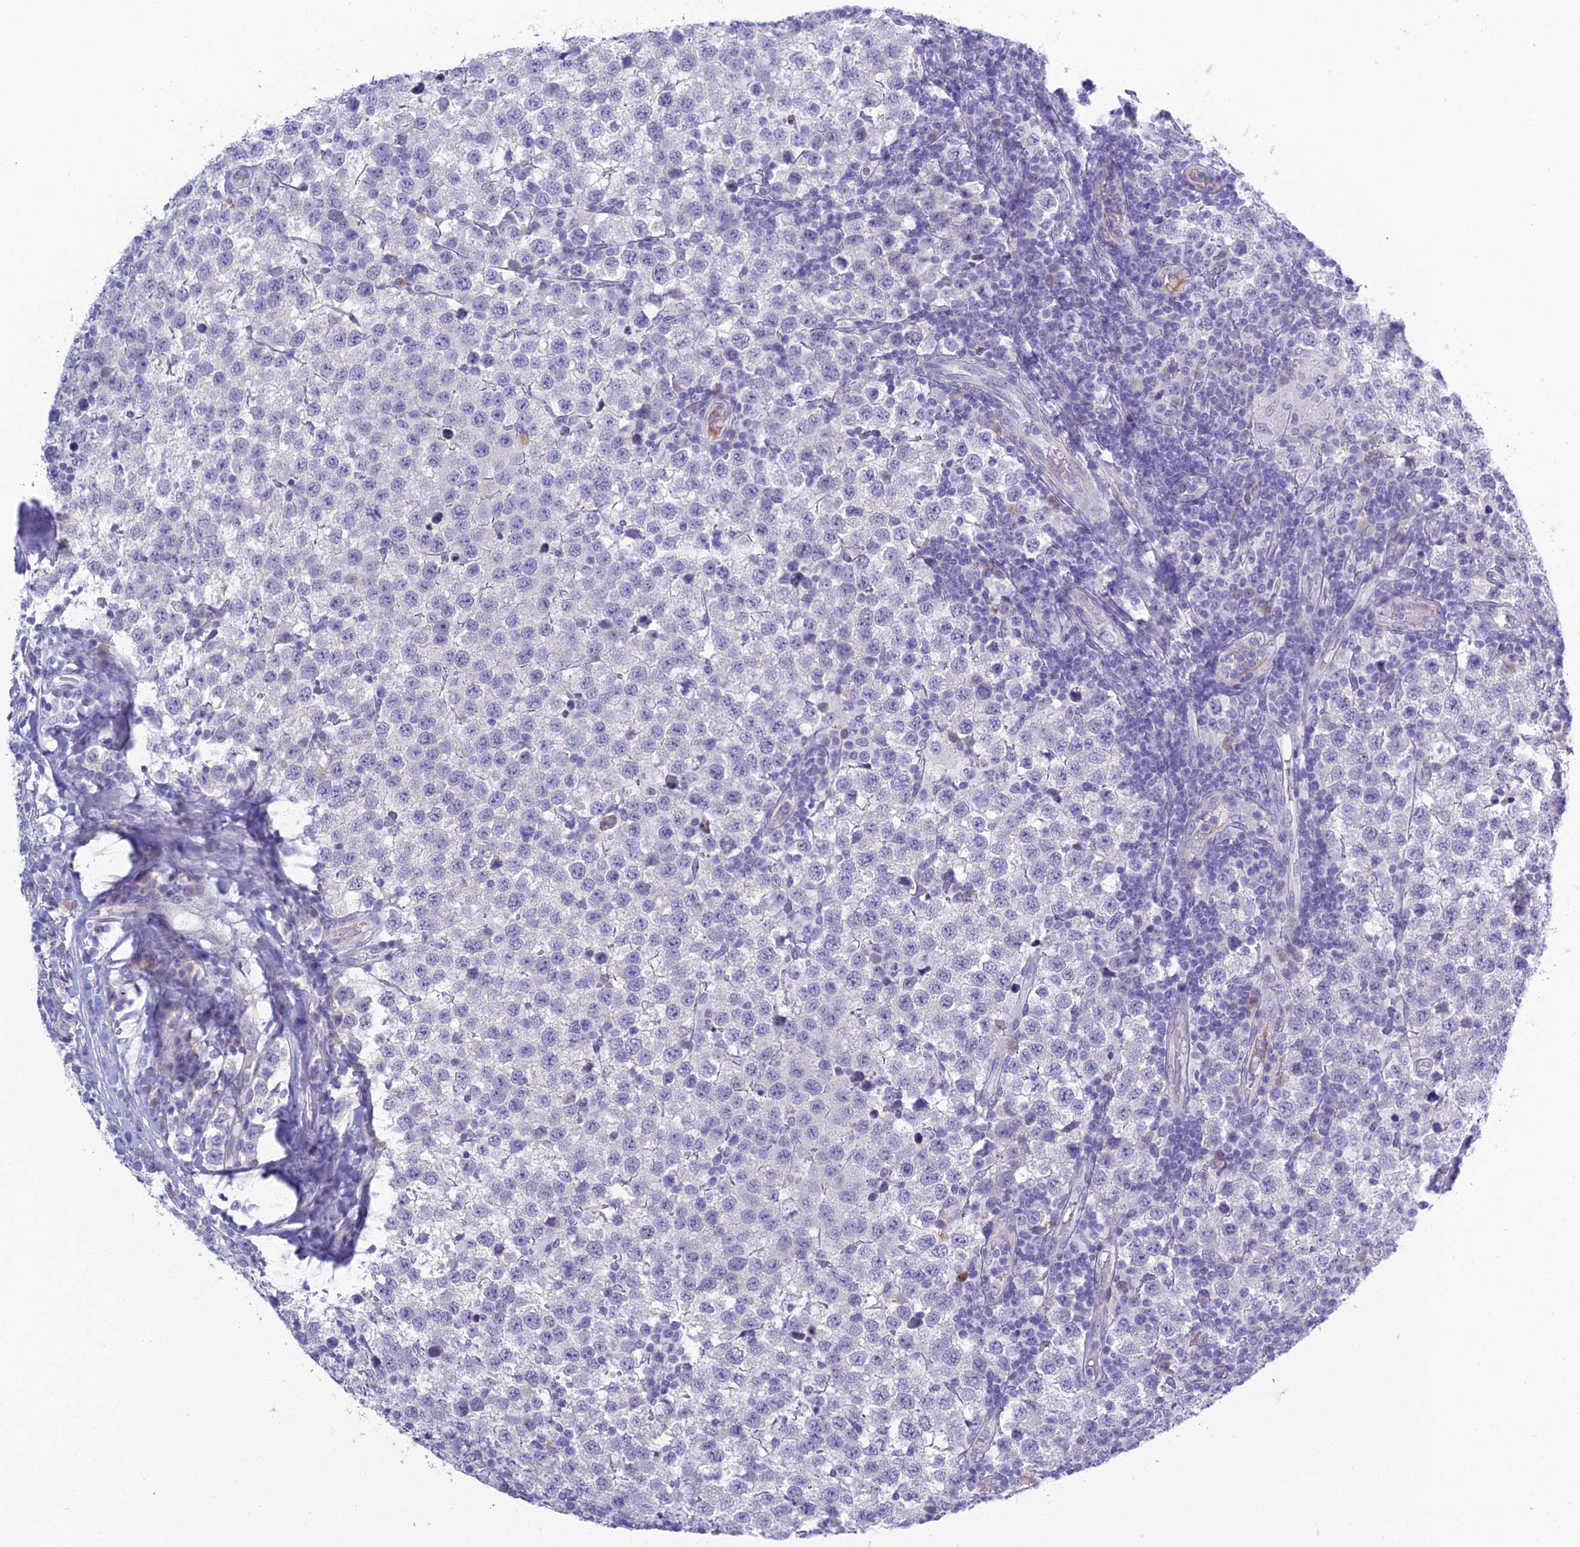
{"staining": {"intensity": "negative", "quantity": "none", "location": "none"}, "tissue": "testis cancer", "cell_type": "Tumor cells", "image_type": "cancer", "snomed": [{"axis": "morphology", "description": "Seminoma, NOS"}, {"axis": "topography", "description": "Testis"}], "caption": "A high-resolution image shows immunohistochemistry staining of testis seminoma, which displays no significant positivity in tumor cells.", "gene": "MUC13", "patient": {"sex": "male", "age": 34}}